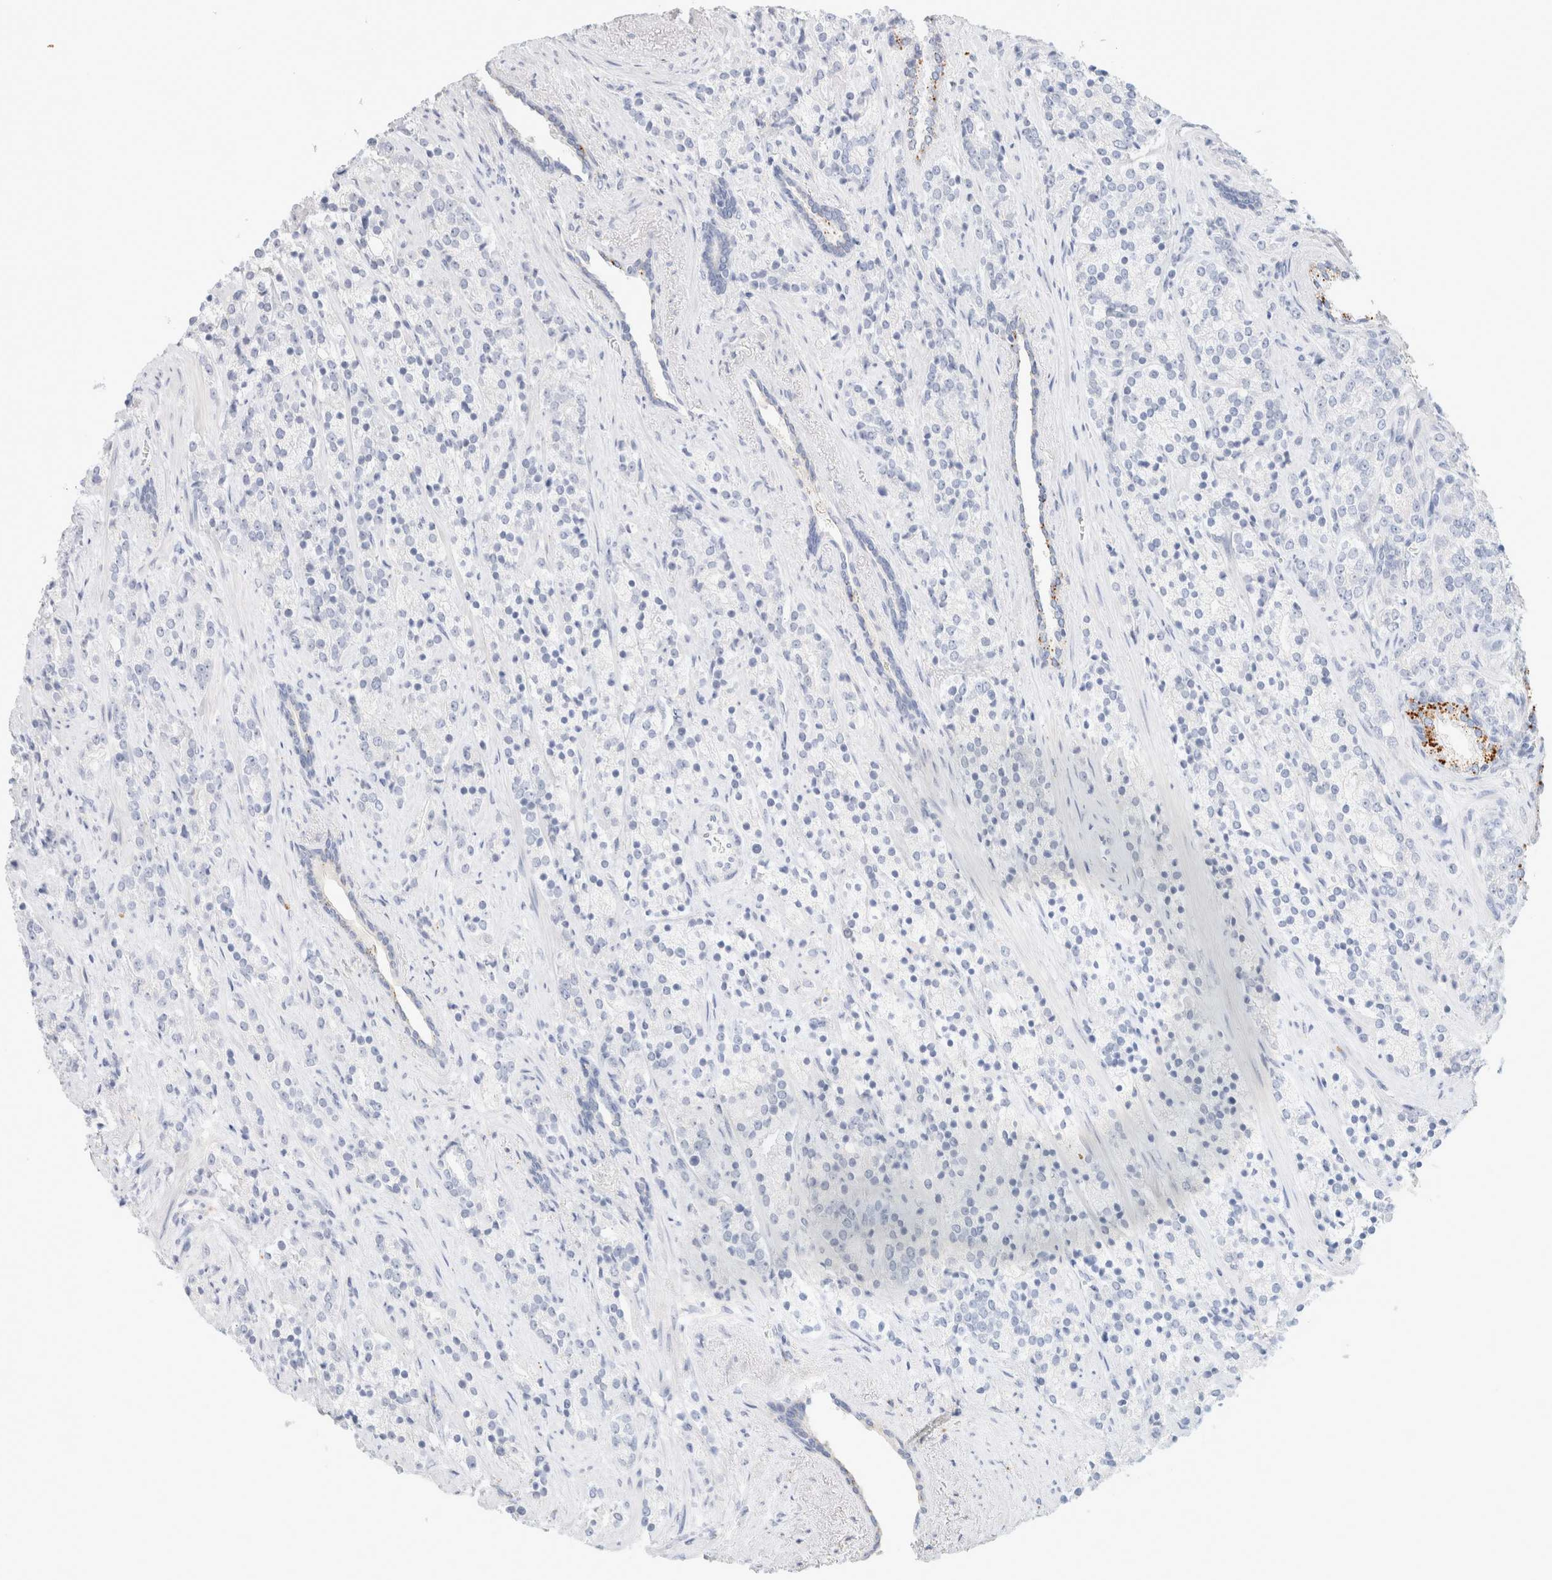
{"staining": {"intensity": "negative", "quantity": "none", "location": "none"}, "tissue": "prostate cancer", "cell_type": "Tumor cells", "image_type": "cancer", "snomed": [{"axis": "morphology", "description": "Adenocarcinoma, High grade"}, {"axis": "topography", "description": "Prostate"}], "caption": "Tumor cells are negative for brown protein staining in prostate cancer (adenocarcinoma (high-grade)).", "gene": "CPQ", "patient": {"sex": "male", "age": 71}}